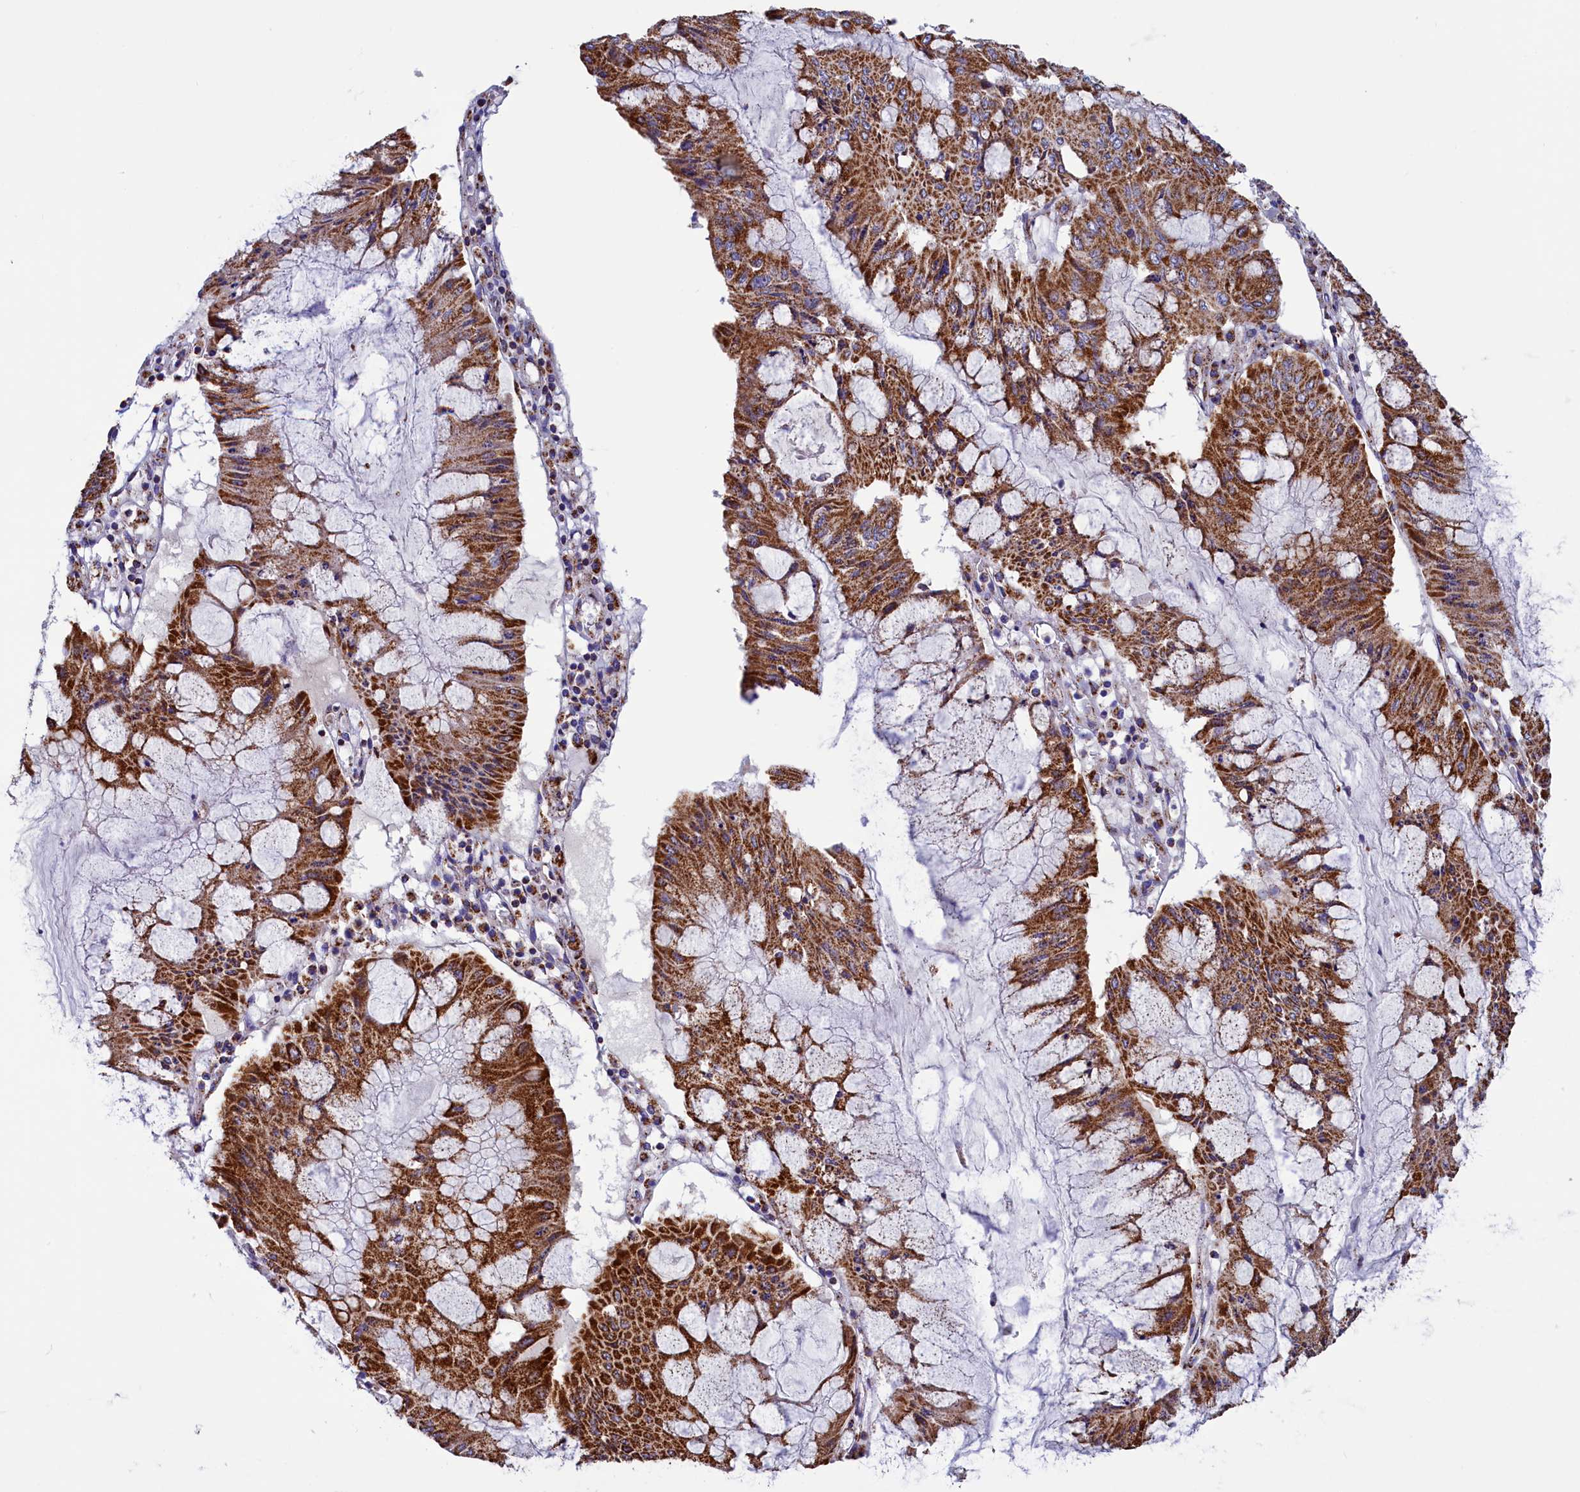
{"staining": {"intensity": "strong", "quantity": ">75%", "location": "cytoplasmic/membranous"}, "tissue": "pancreatic cancer", "cell_type": "Tumor cells", "image_type": "cancer", "snomed": [{"axis": "morphology", "description": "Adenocarcinoma, NOS"}, {"axis": "topography", "description": "Pancreas"}], "caption": "This histopathology image reveals IHC staining of human pancreatic adenocarcinoma, with high strong cytoplasmic/membranous expression in about >75% of tumor cells.", "gene": "SLC39A3", "patient": {"sex": "female", "age": 50}}